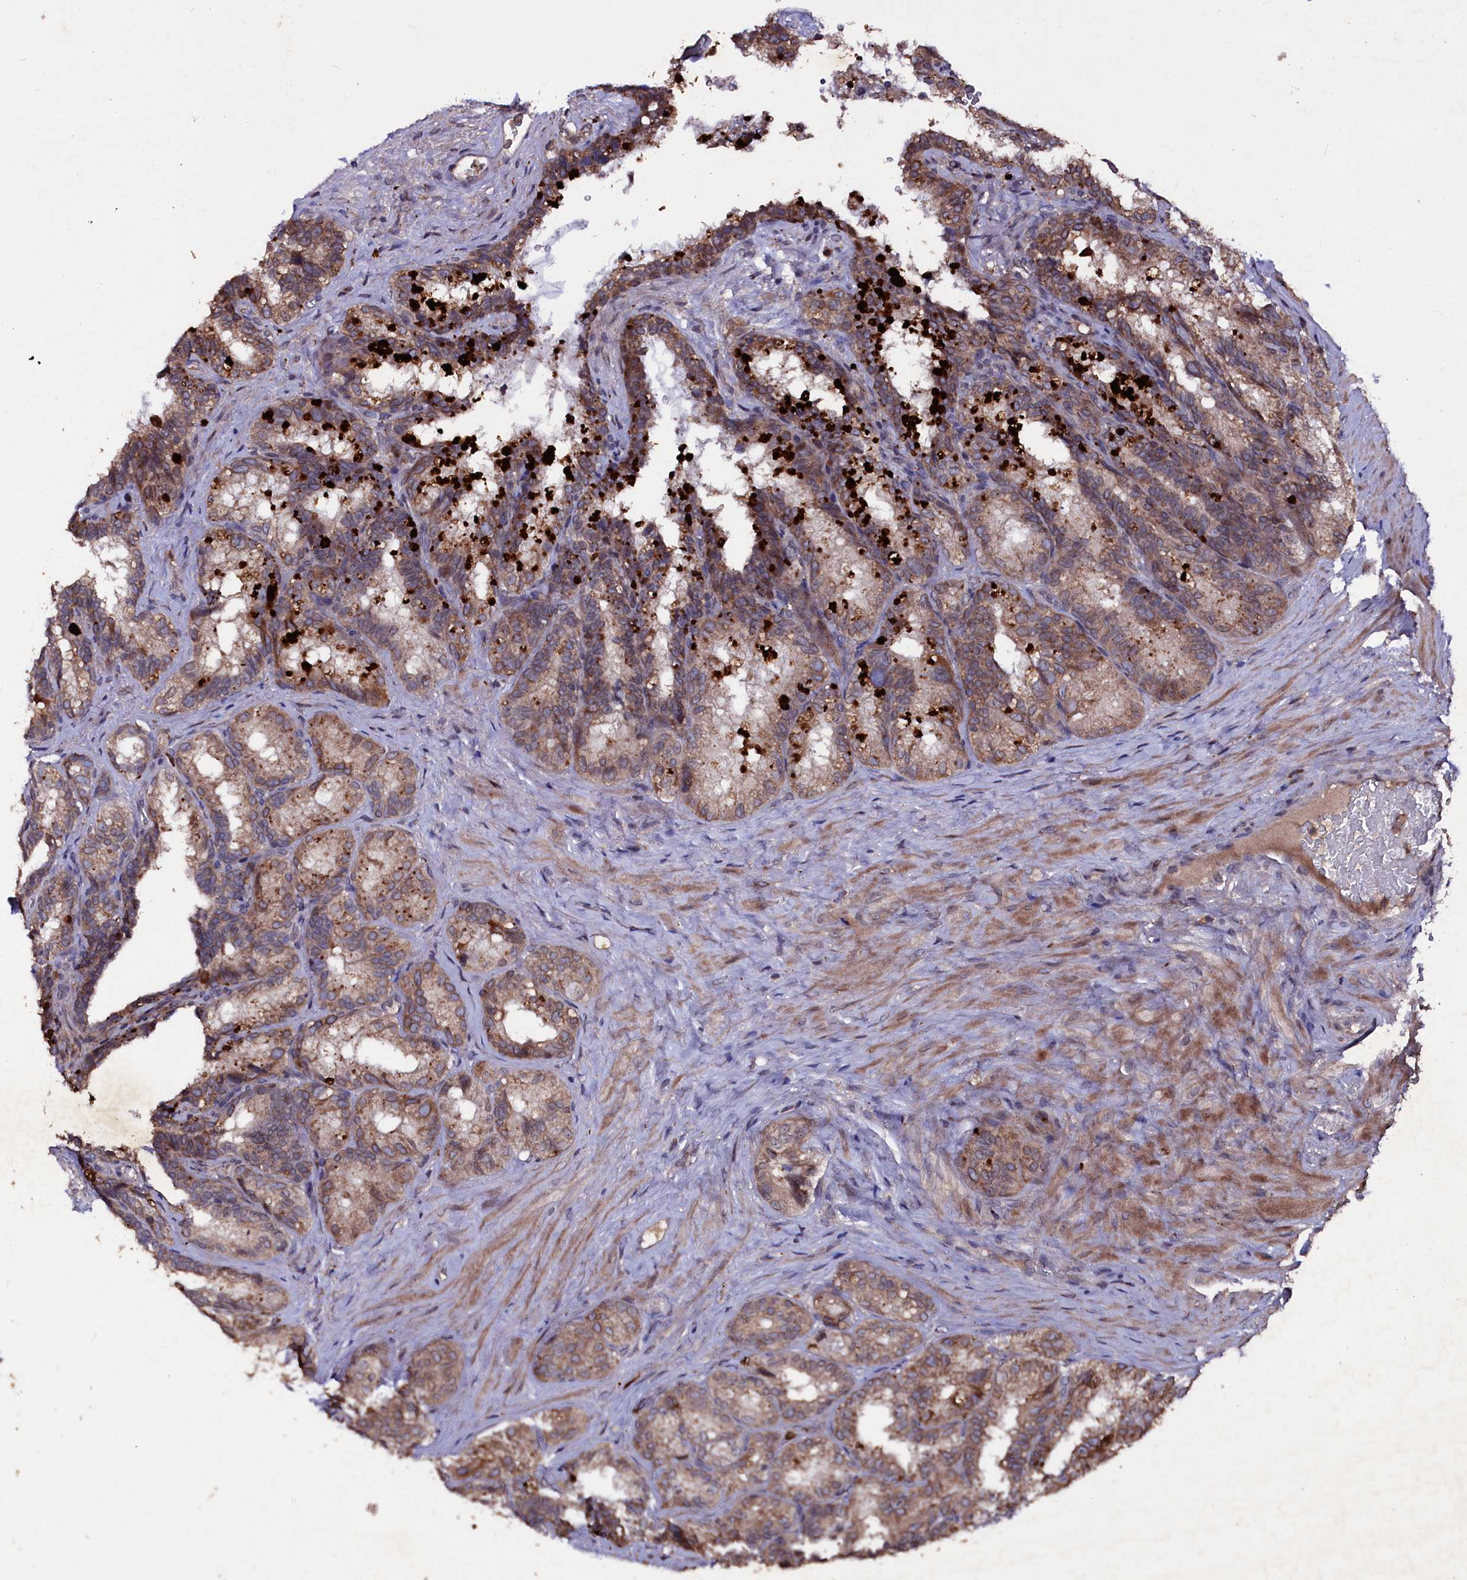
{"staining": {"intensity": "moderate", "quantity": ">75%", "location": "cytoplasmic/membranous"}, "tissue": "seminal vesicle", "cell_type": "Glandular cells", "image_type": "normal", "snomed": [{"axis": "morphology", "description": "Normal tissue, NOS"}, {"axis": "topography", "description": "Seminal veicle"}], "caption": "Immunohistochemical staining of normal seminal vesicle displays medium levels of moderate cytoplasmic/membranous expression in about >75% of glandular cells.", "gene": "MYO1H", "patient": {"sex": "male", "age": 60}}